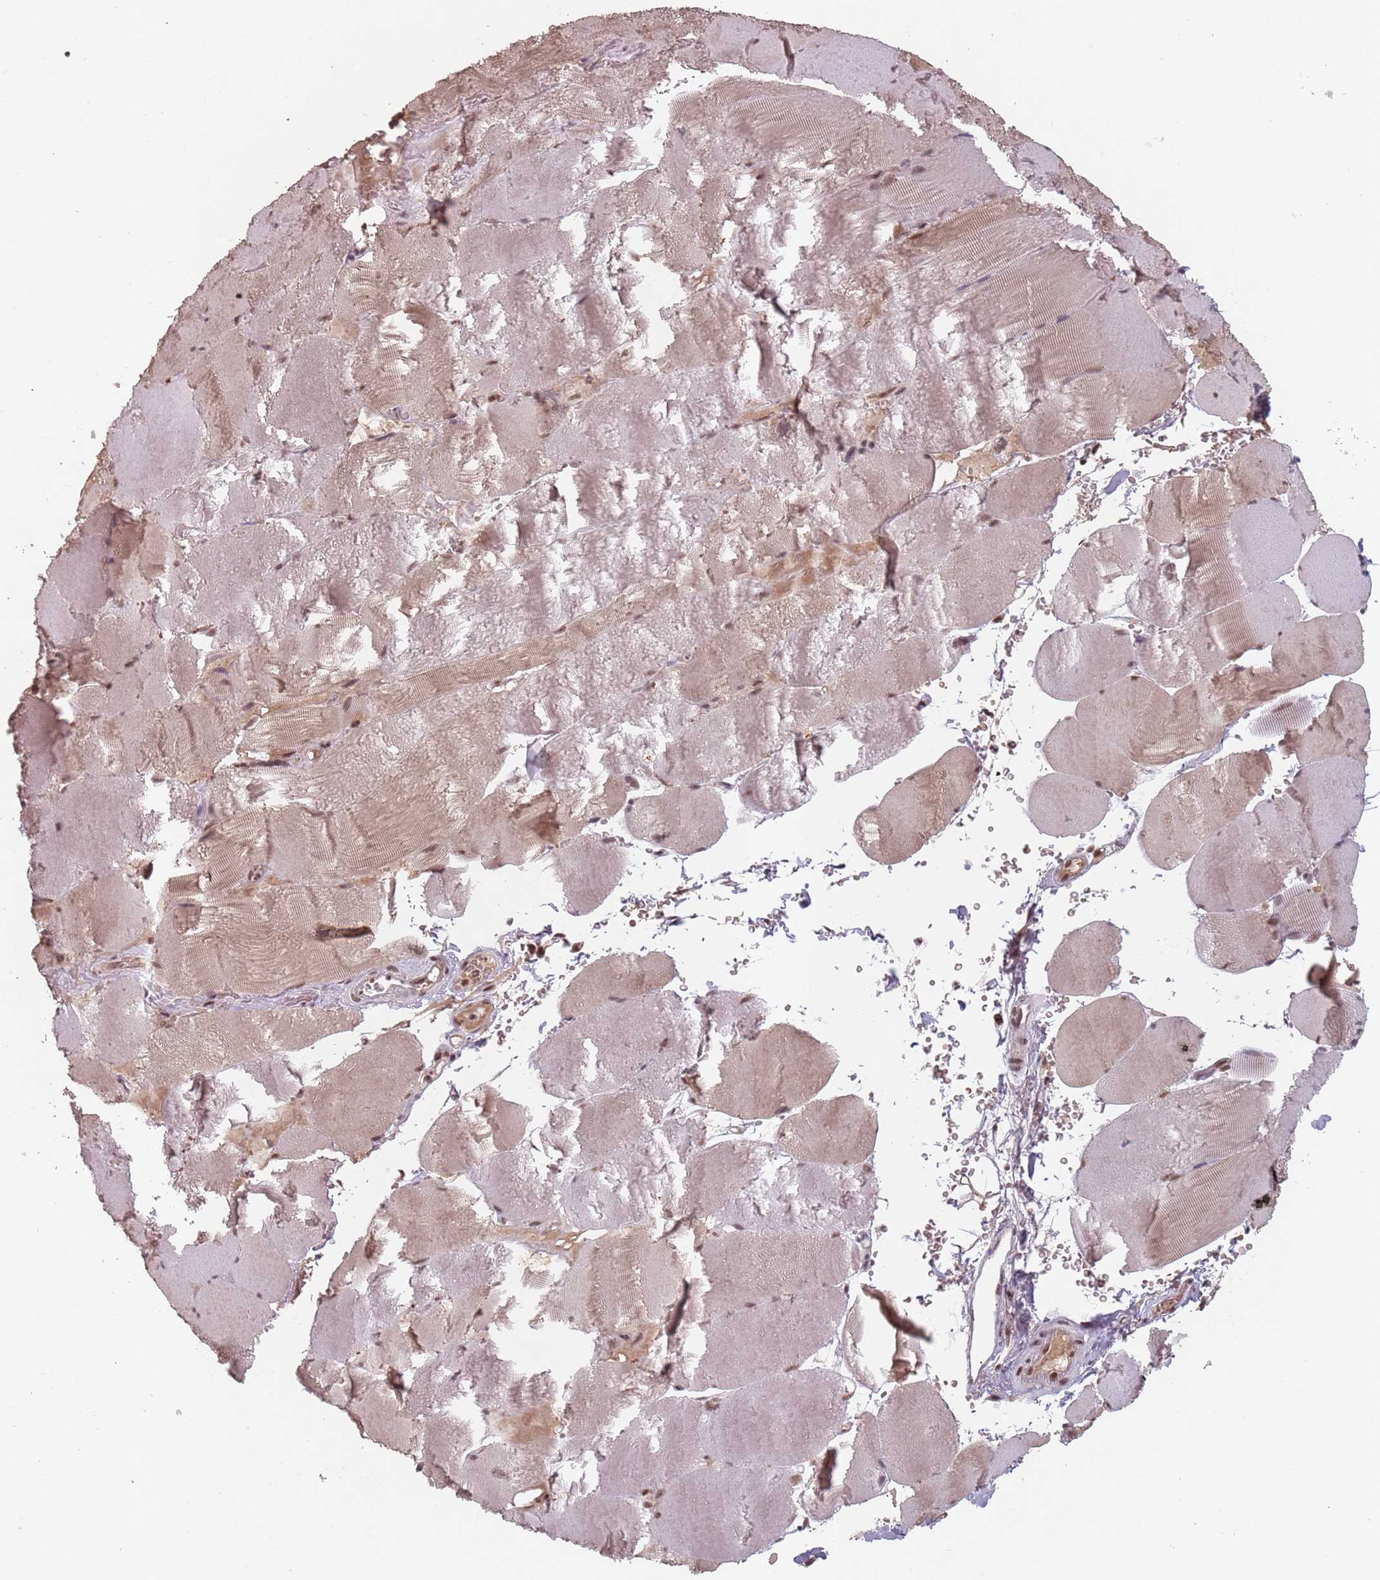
{"staining": {"intensity": "moderate", "quantity": ">75%", "location": "cytoplasmic/membranous,nuclear"}, "tissue": "skeletal muscle", "cell_type": "Myocytes", "image_type": "normal", "snomed": [{"axis": "morphology", "description": "Normal tissue, NOS"}, {"axis": "topography", "description": "Skeletal muscle"}, {"axis": "topography", "description": "Head-Neck"}], "caption": "Unremarkable skeletal muscle was stained to show a protein in brown. There is medium levels of moderate cytoplasmic/membranous,nuclear positivity in approximately >75% of myocytes. The staining was performed using DAB (3,3'-diaminobenzidine), with brown indicating positive protein expression. Nuclei are stained blue with hematoxylin.", "gene": "NCBP1", "patient": {"sex": "male", "age": 66}}